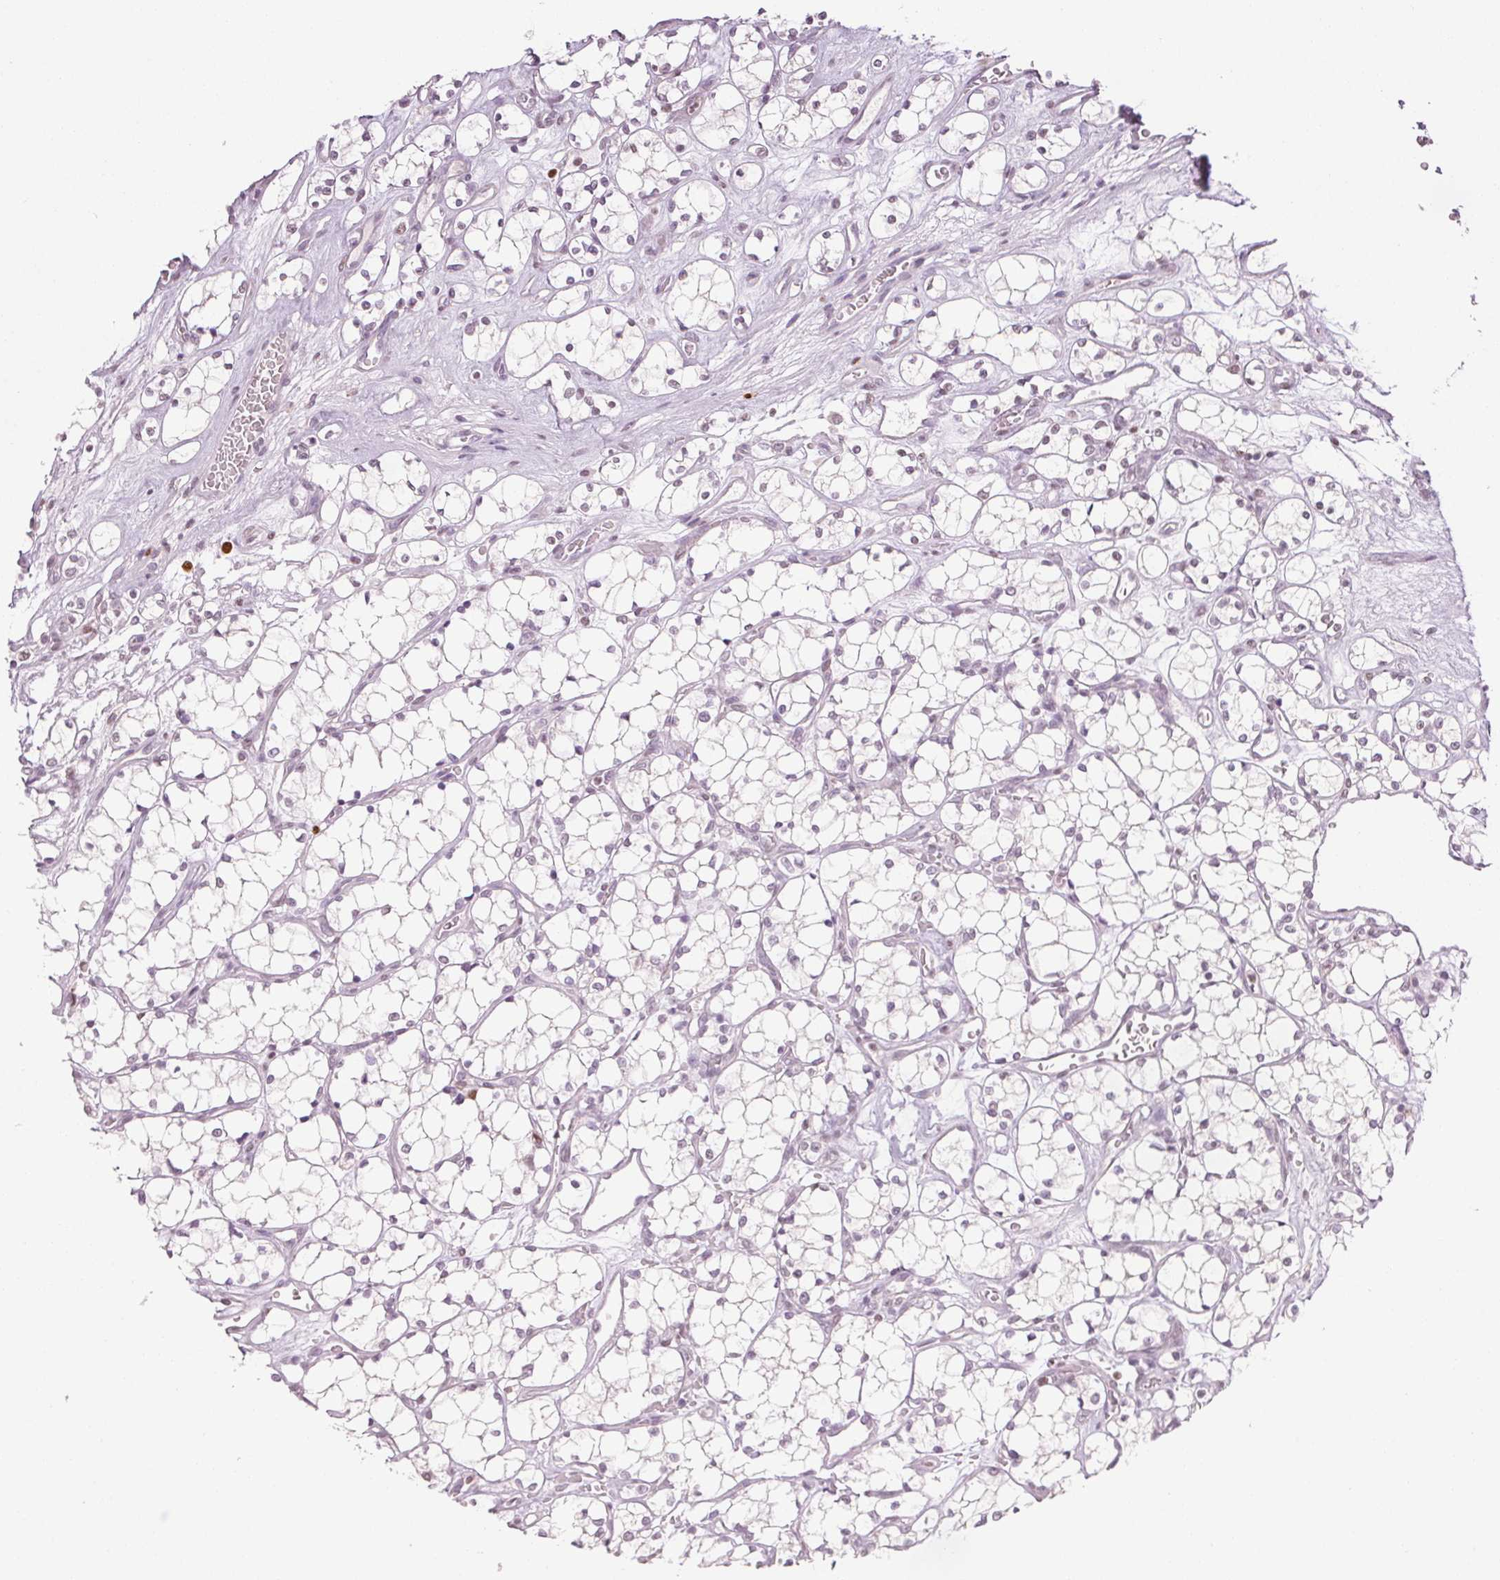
{"staining": {"intensity": "negative", "quantity": "none", "location": "none"}, "tissue": "renal cancer", "cell_type": "Tumor cells", "image_type": "cancer", "snomed": [{"axis": "morphology", "description": "Adenocarcinoma, NOS"}, {"axis": "topography", "description": "Kidney"}], "caption": "Renal cancer was stained to show a protein in brown. There is no significant expression in tumor cells.", "gene": "RUNX2", "patient": {"sex": "female", "age": 69}}